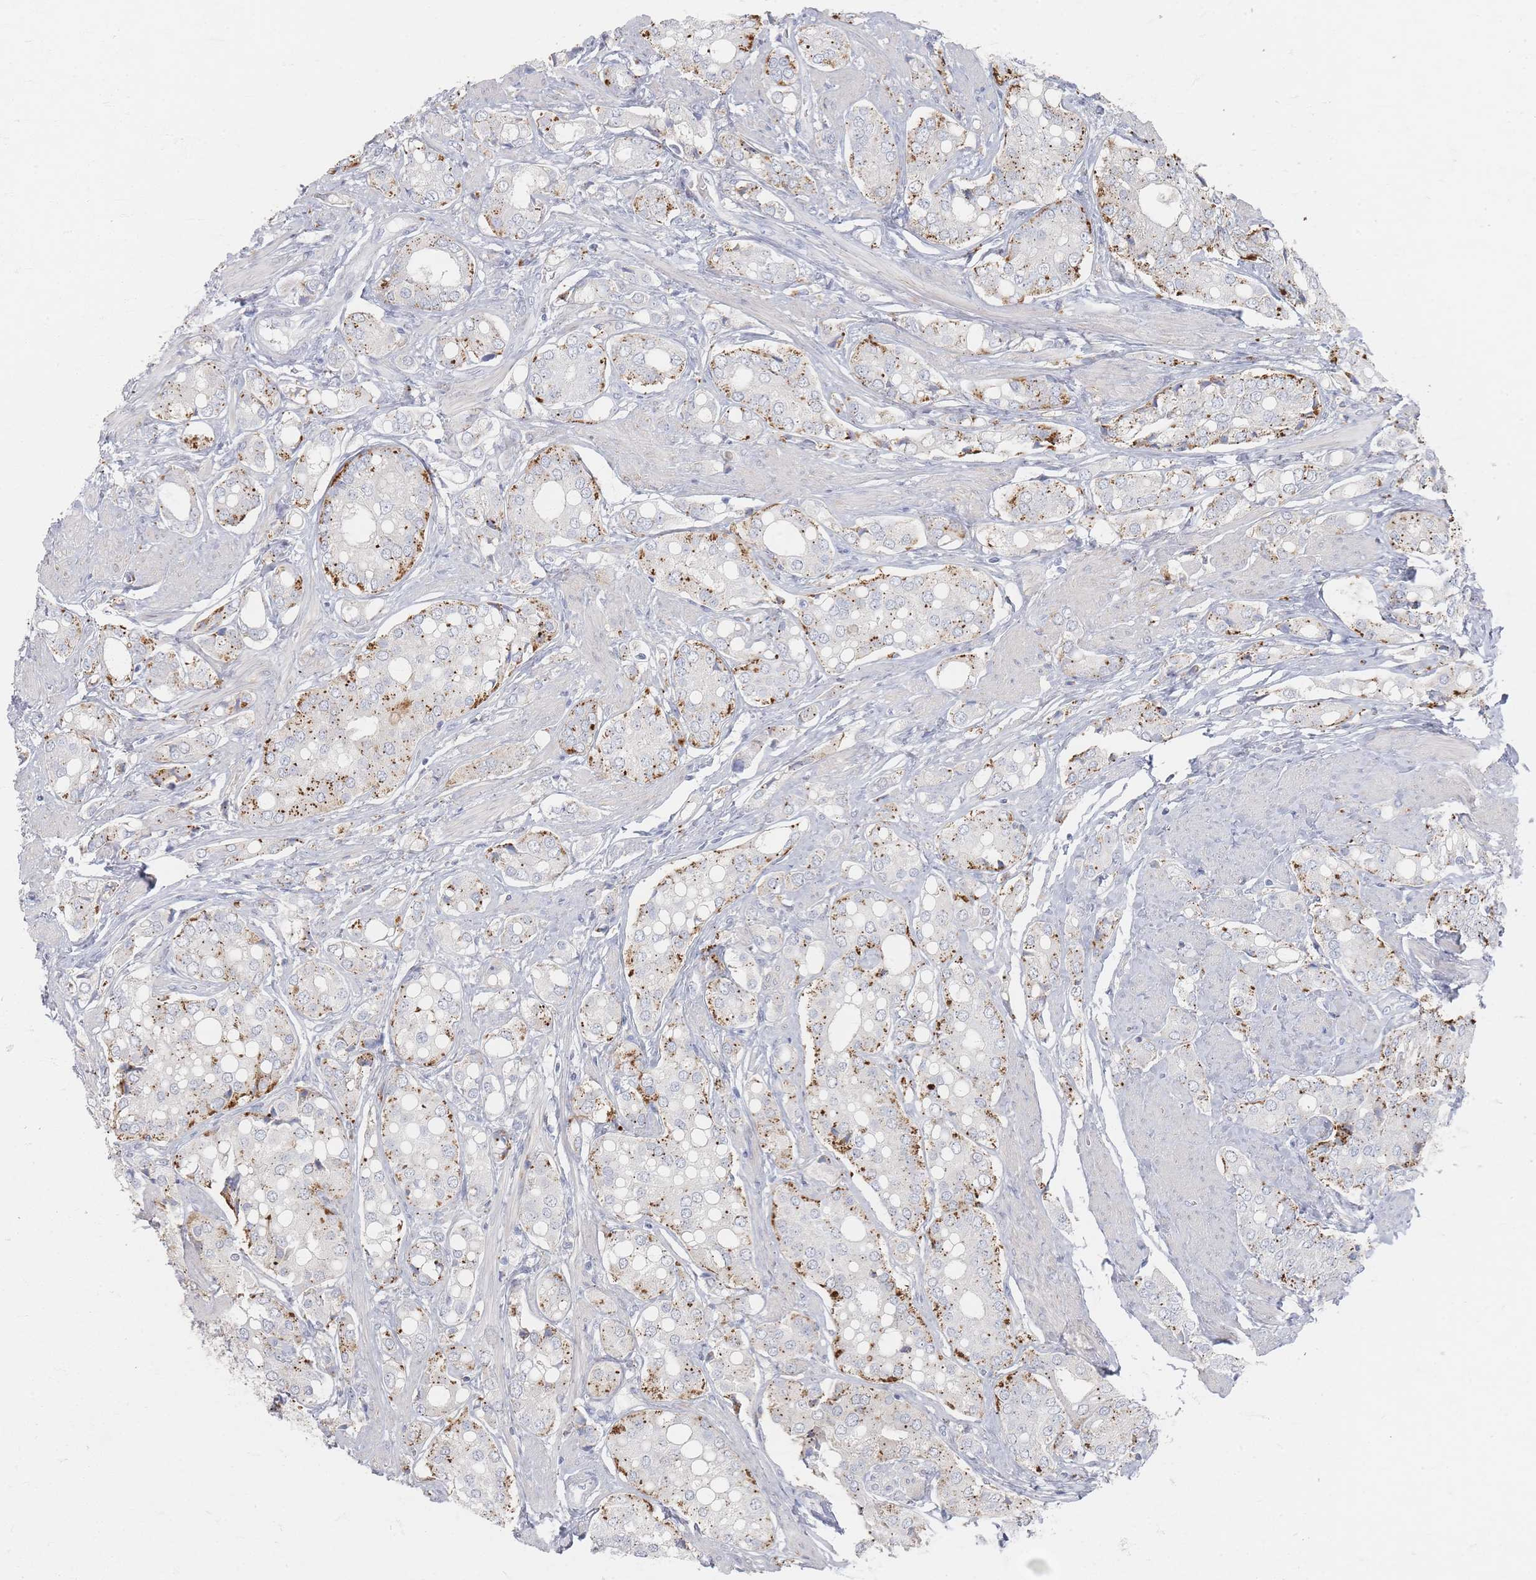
{"staining": {"intensity": "strong", "quantity": "25%-75%", "location": "cytoplasmic/membranous"}, "tissue": "prostate cancer", "cell_type": "Tumor cells", "image_type": "cancer", "snomed": [{"axis": "morphology", "description": "Adenocarcinoma, High grade"}, {"axis": "topography", "description": "Prostate"}], "caption": "A brown stain labels strong cytoplasmic/membranous staining of a protein in human high-grade adenocarcinoma (prostate) tumor cells. (DAB = brown stain, brightfield microscopy at high magnification).", "gene": "SLC2A11", "patient": {"sex": "male", "age": 71}}